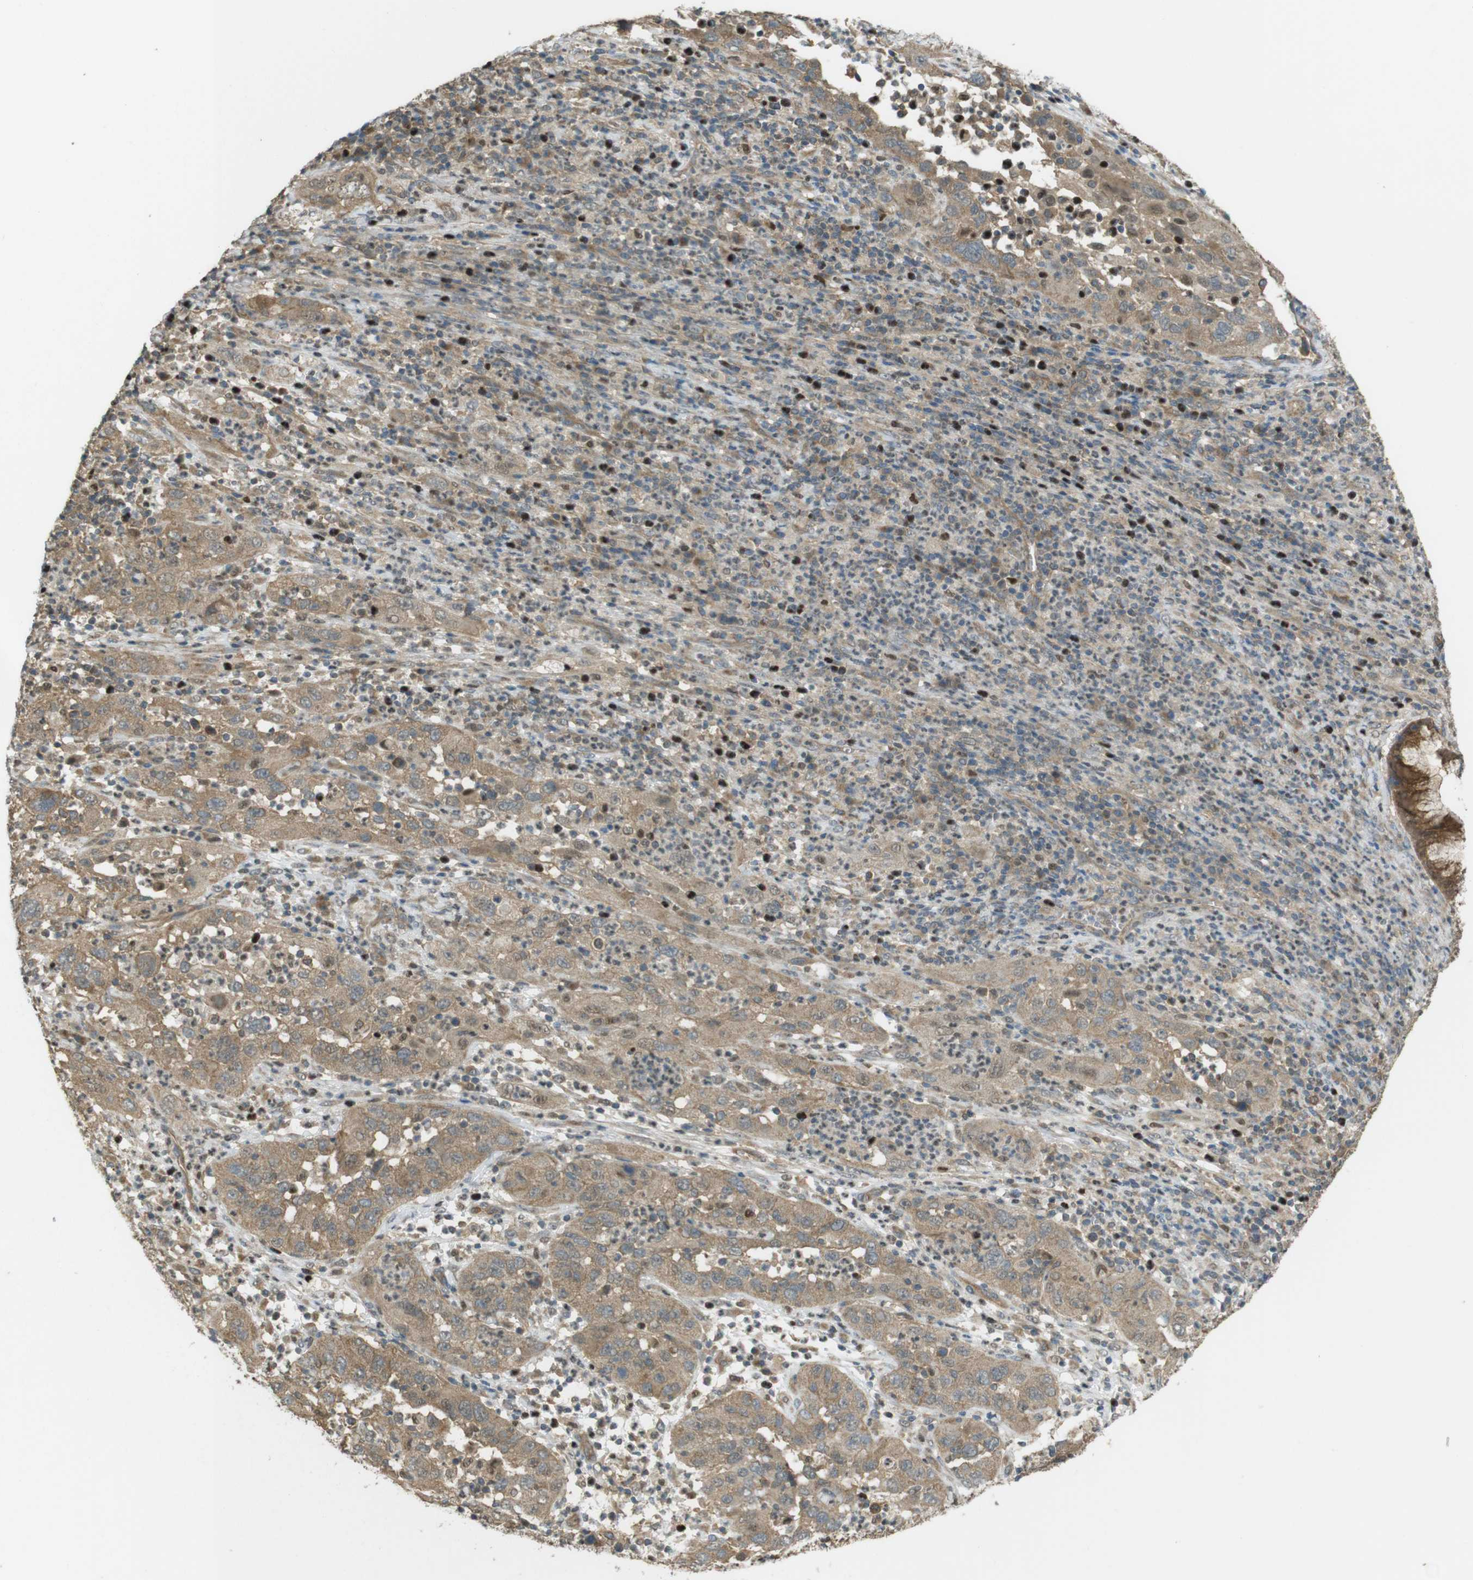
{"staining": {"intensity": "moderate", "quantity": ">75%", "location": "cytoplasmic/membranous"}, "tissue": "cervical cancer", "cell_type": "Tumor cells", "image_type": "cancer", "snomed": [{"axis": "morphology", "description": "Squamous cell carcinoma, NOS"}, {"axis": "topography", "description": "Cervix"}], "caption": "High-magnification brightfield microscopy of cervical cancer (squamous cell carcinoma) stained with DAB (3,3'-diaminobenzidine) (brown) and counterstained with hematoxylin (blue). tumor cells exhibit moderate cytoplasmic/membranous expression is identified in about>75% of cells.", "gene": "ZDHHC20", "patient": {"sex": "female", "age": 32}}